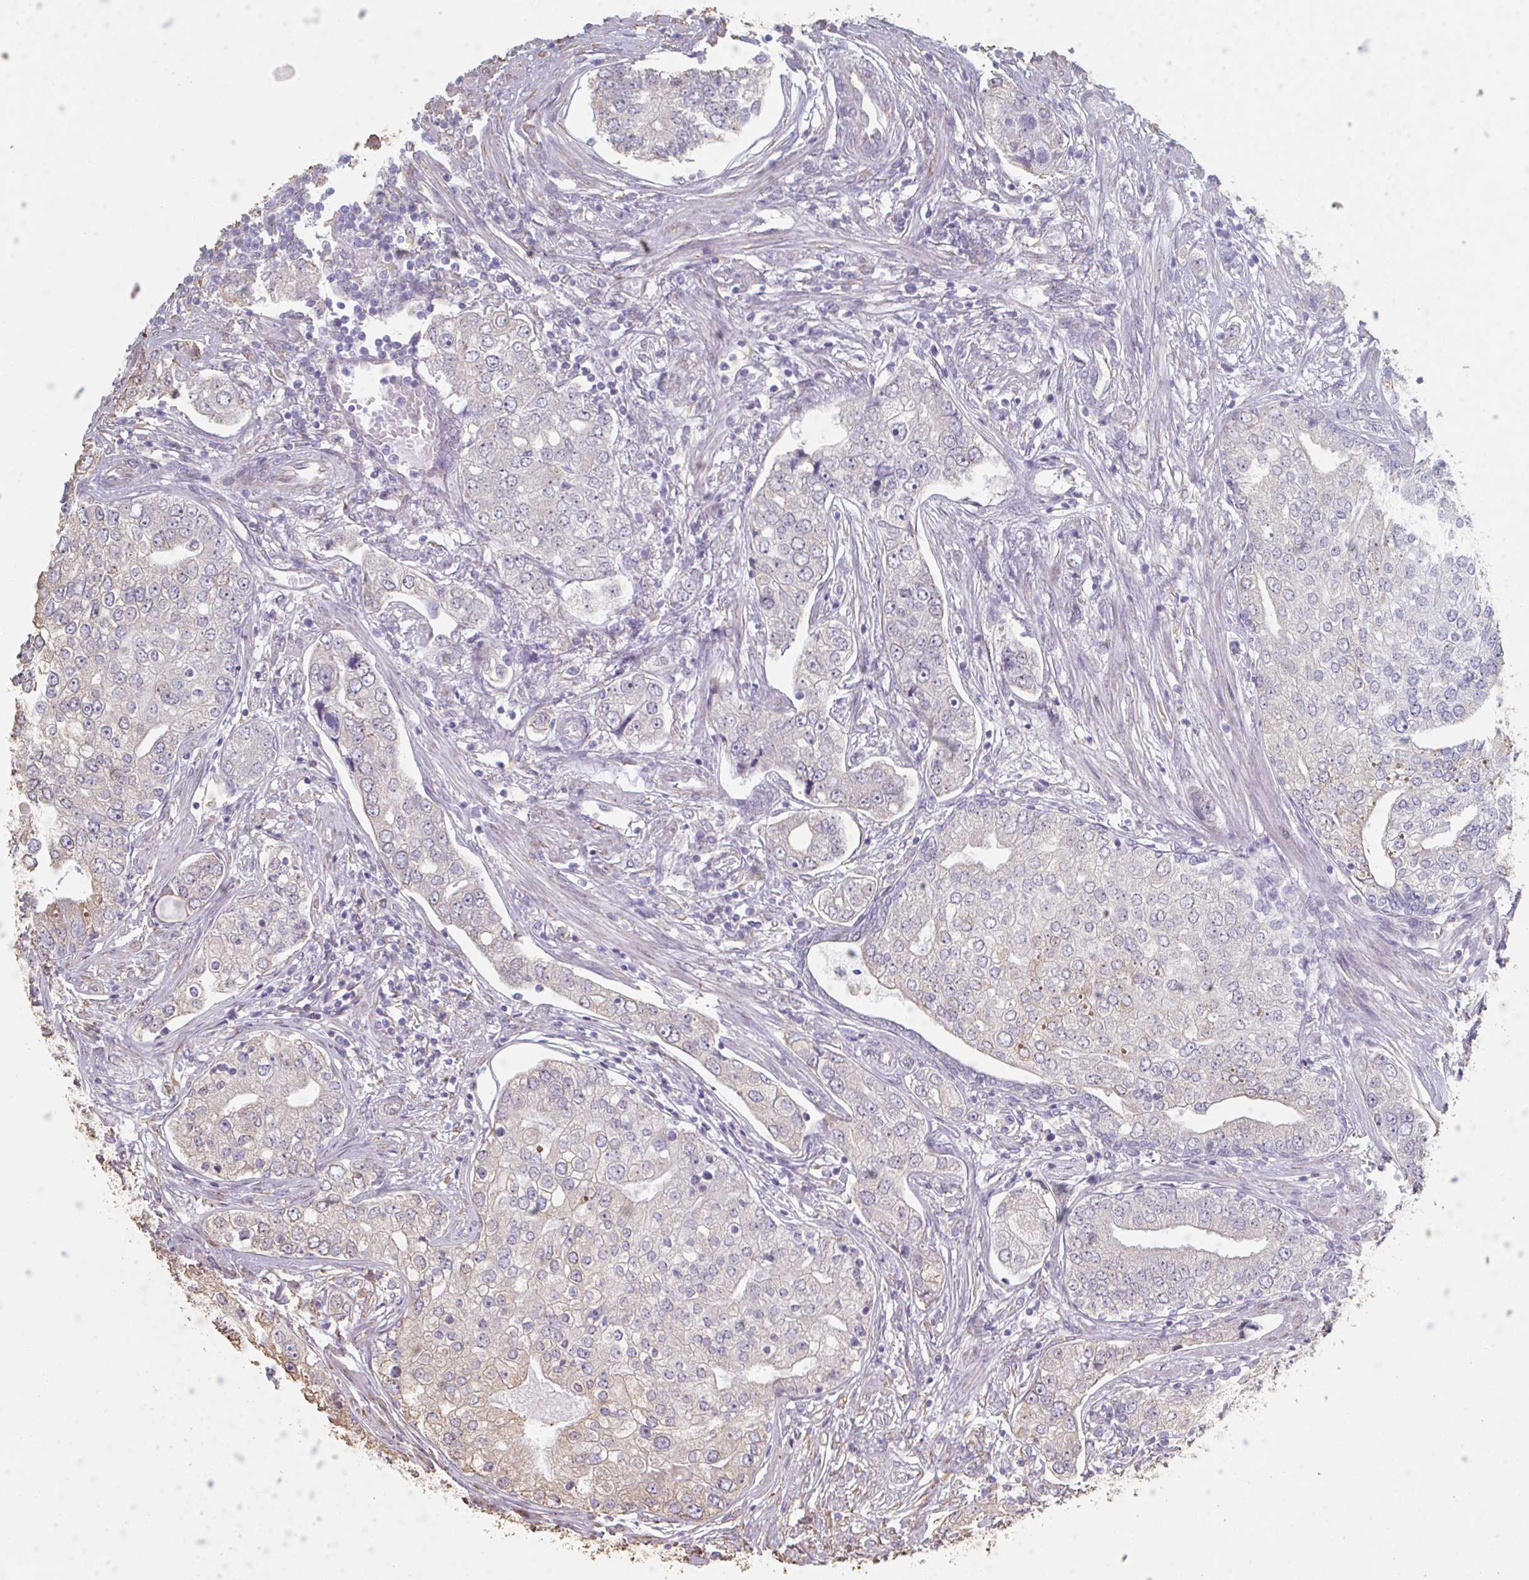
{"staining": {"intensity": "negative", "quantity": "none", "location": "none"}, "tissue": "prostate cancer", "cell_type": "Tumor cells", "image_type": "cancer", "snomed": [{"axis": "morphology", "description": "Adenocarcinoma, High grade"}, {"axis": "topography", "description": "Prostate"}], "caption": "Prostate cancer (adenocarcinoma (high-grade)) was stained to show a protein in brown. There is no significant positivity in tumor cells. Nuclei are stained in blue.", "gene": "RAB5IF", "patient": {"sex": "male", "age": 60}}